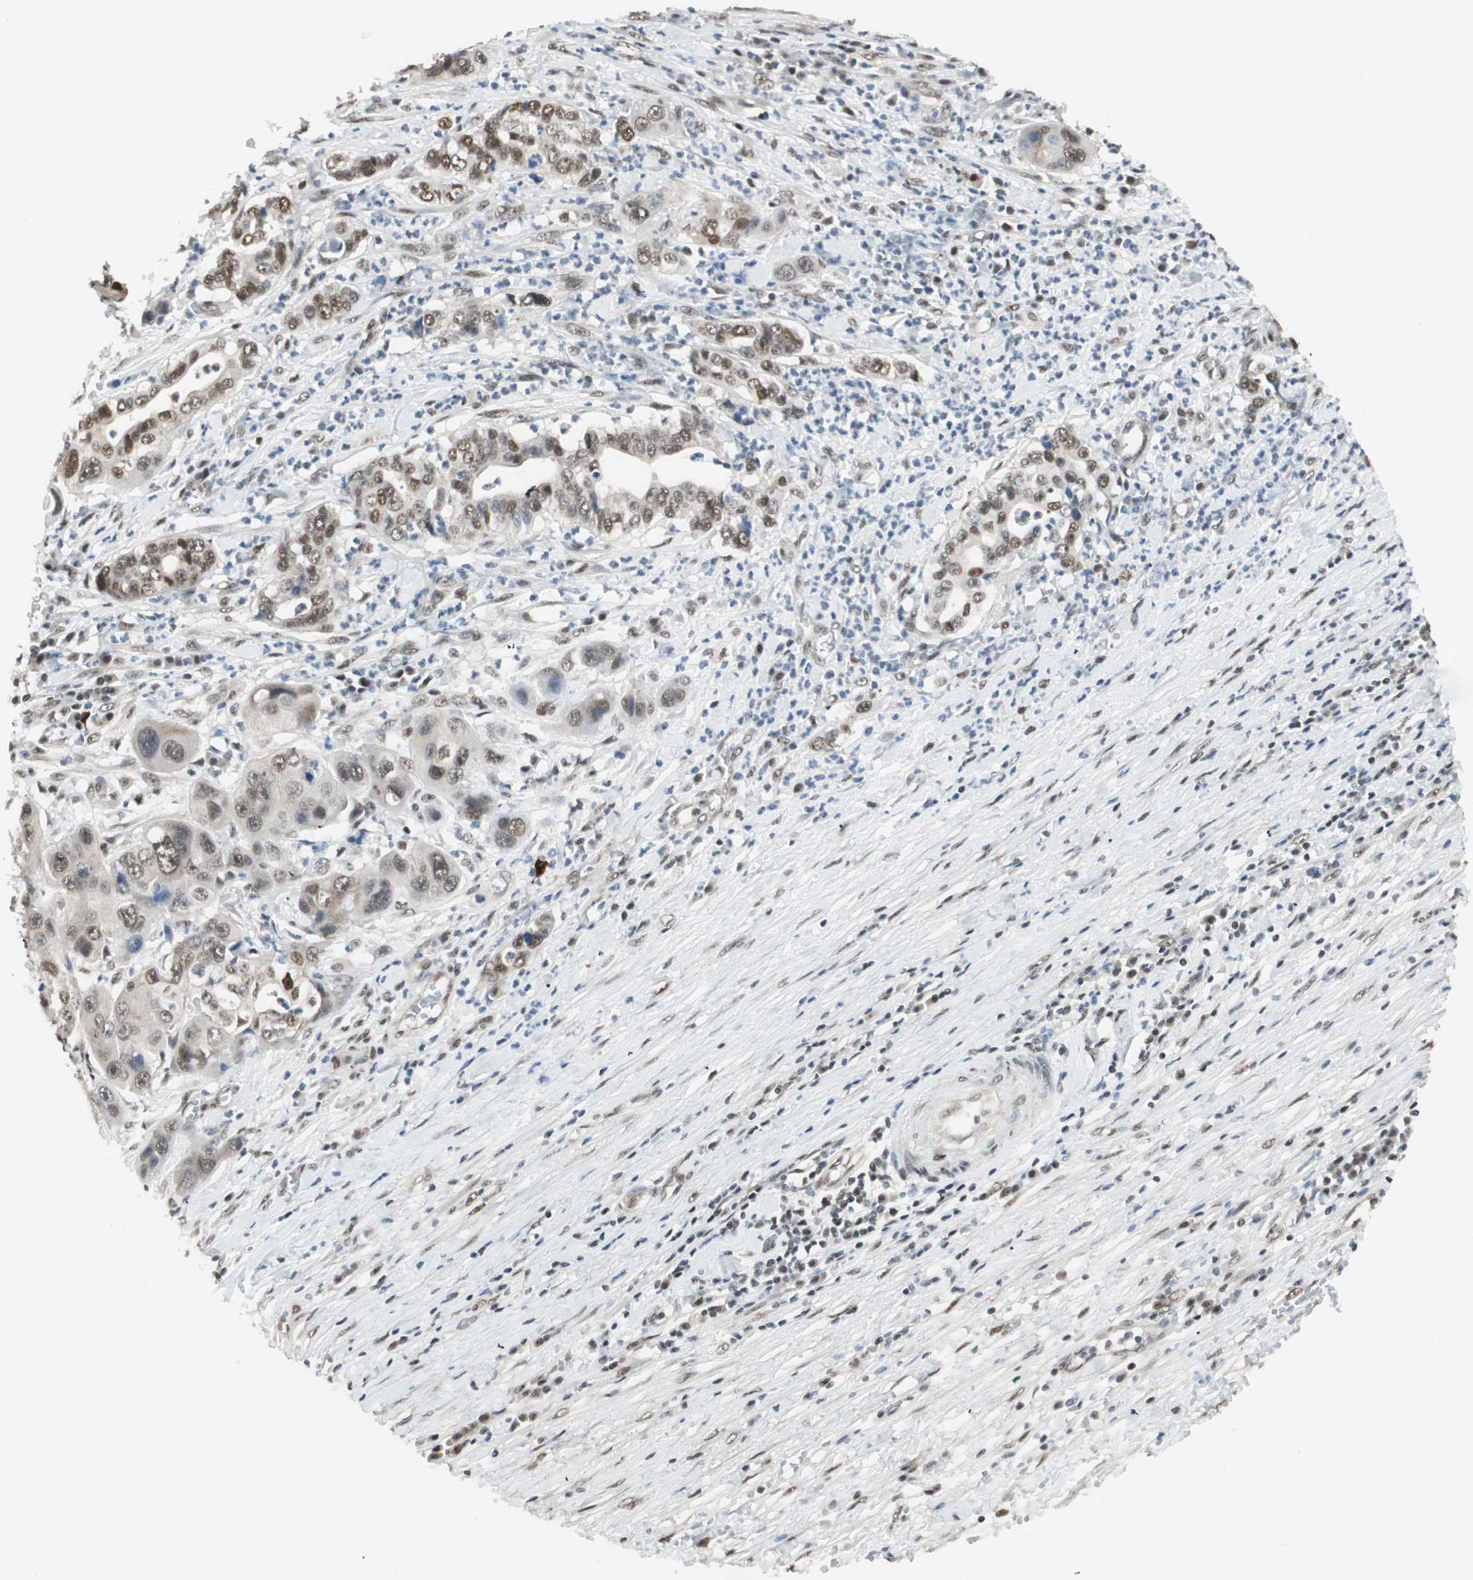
{"staining": {"intensity": "moderate", "quantity": ">75%", "location": "cytoplasmic/membranous,nuclear"}, "tissue": "liver cancer", "cell_type": "Tumor cells", "image_type": "cancer", "snomed": [{"axis": "morphology", "description": "Cholangiocarcinoma"}, {"axis": "topography", "description": "Liver"}], "caption": "Immunohistochemistry (IHC) (DAB) staining of liver cancer exhibits moderate cytoplasmic/membranous and nuclear protein positivity in about >75% of tumor cells. (DAB (3,3'-diaminobenzidine) IHC with brightfield microscopy, high magnification).", "gene": "ZBTB17", "patient": {"sex": "female", "age": 61}}